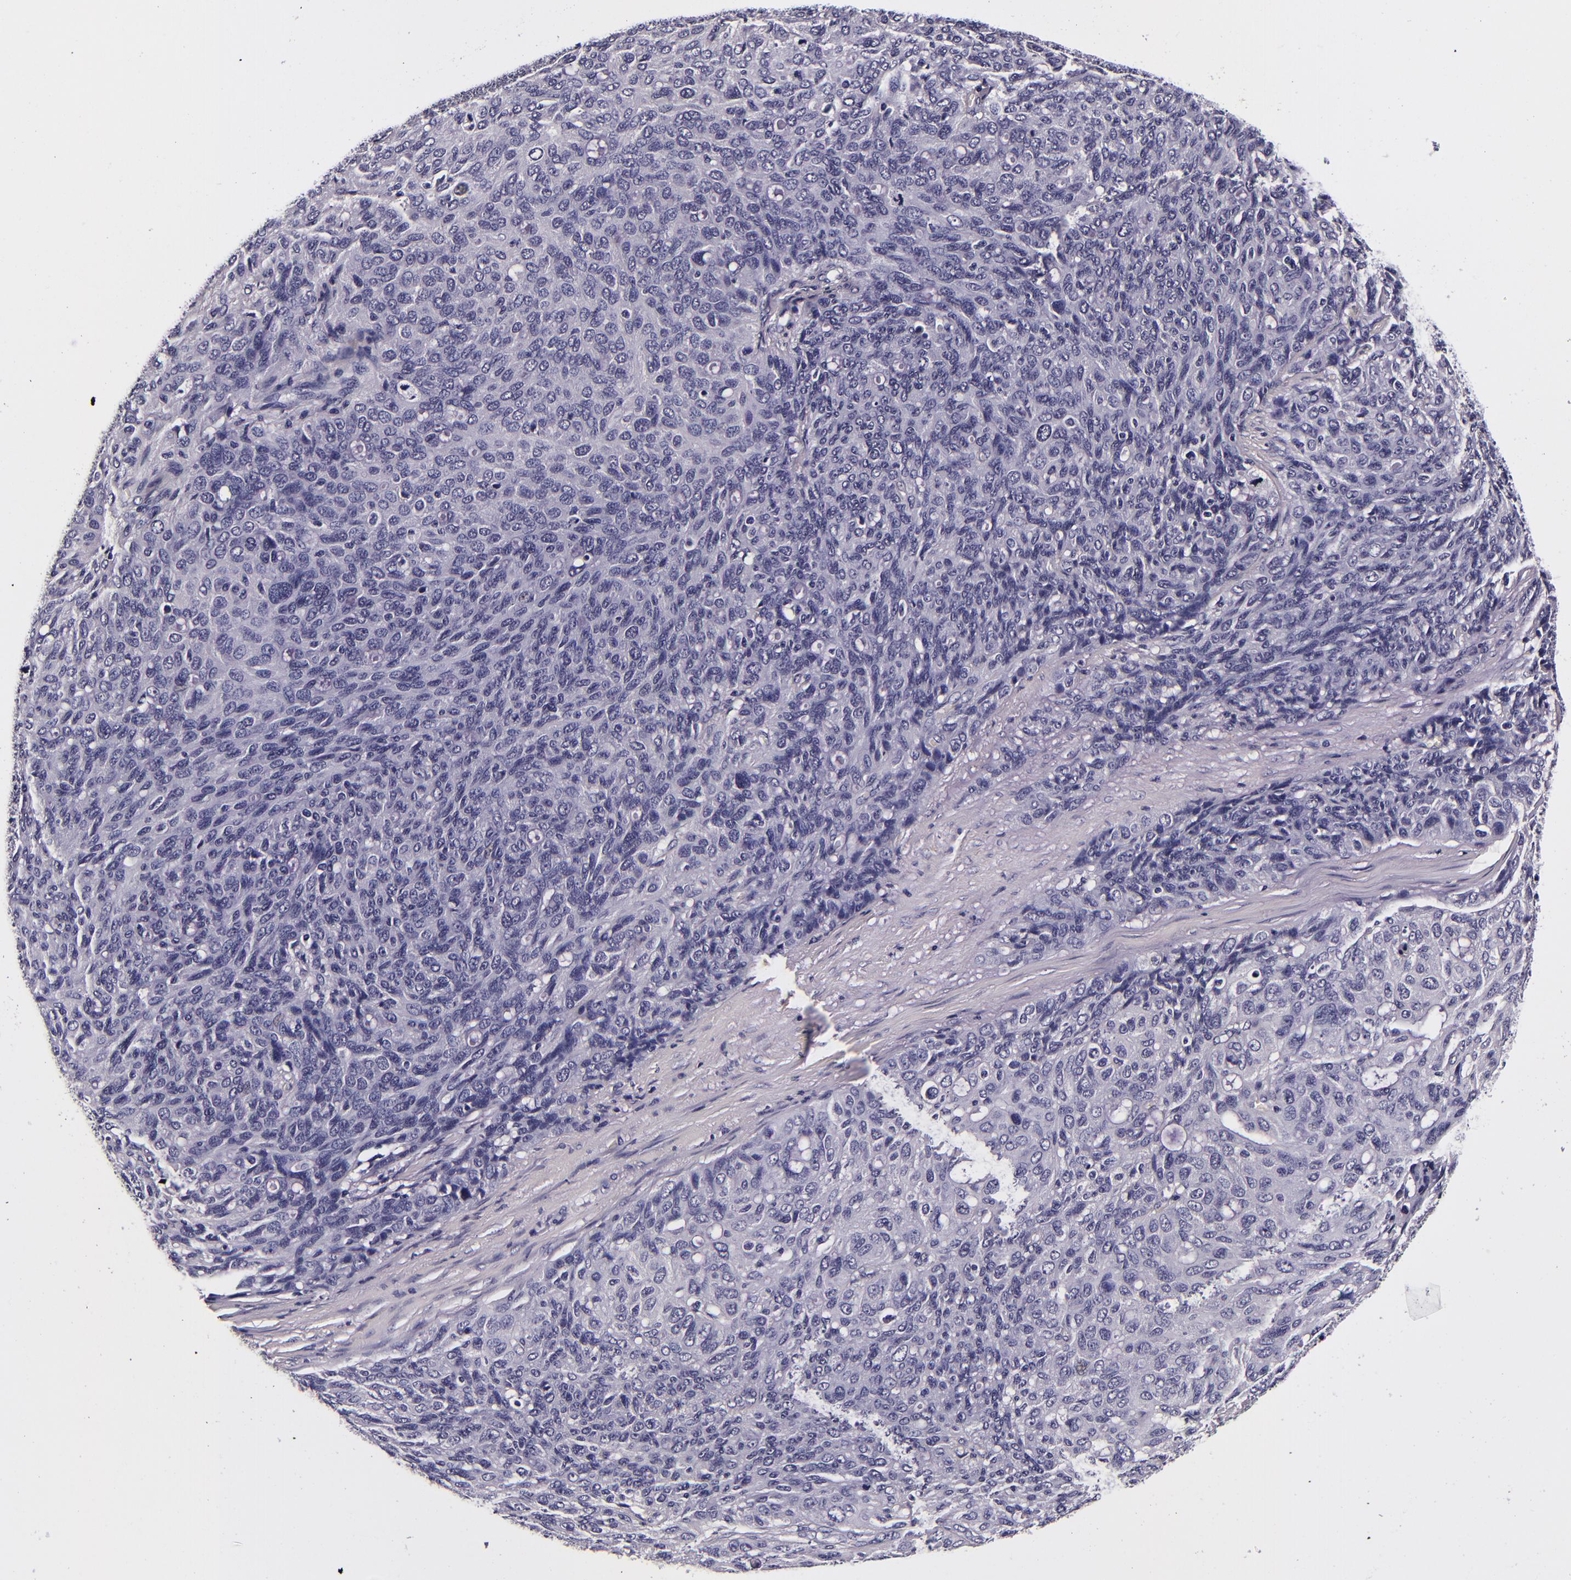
{"staining": {"intensity": "negative", "quantity": "none", "location": "none"}, "tissue": "ovarian cancer", "cell_type": "Tumor cells", "image_type": "cancer", "snomed": [{"axis": "morphology", "description": "Carcinoma, endometroid"}, {"axis": "topography", "description": "Ovary"}], "caption": "The immunohistochemistry (IHC) image has no significant staining in tumor cells of ovarian cancer tissue.", "gene": "FBN1", "patient": {"sex": "female", "age": 60}}